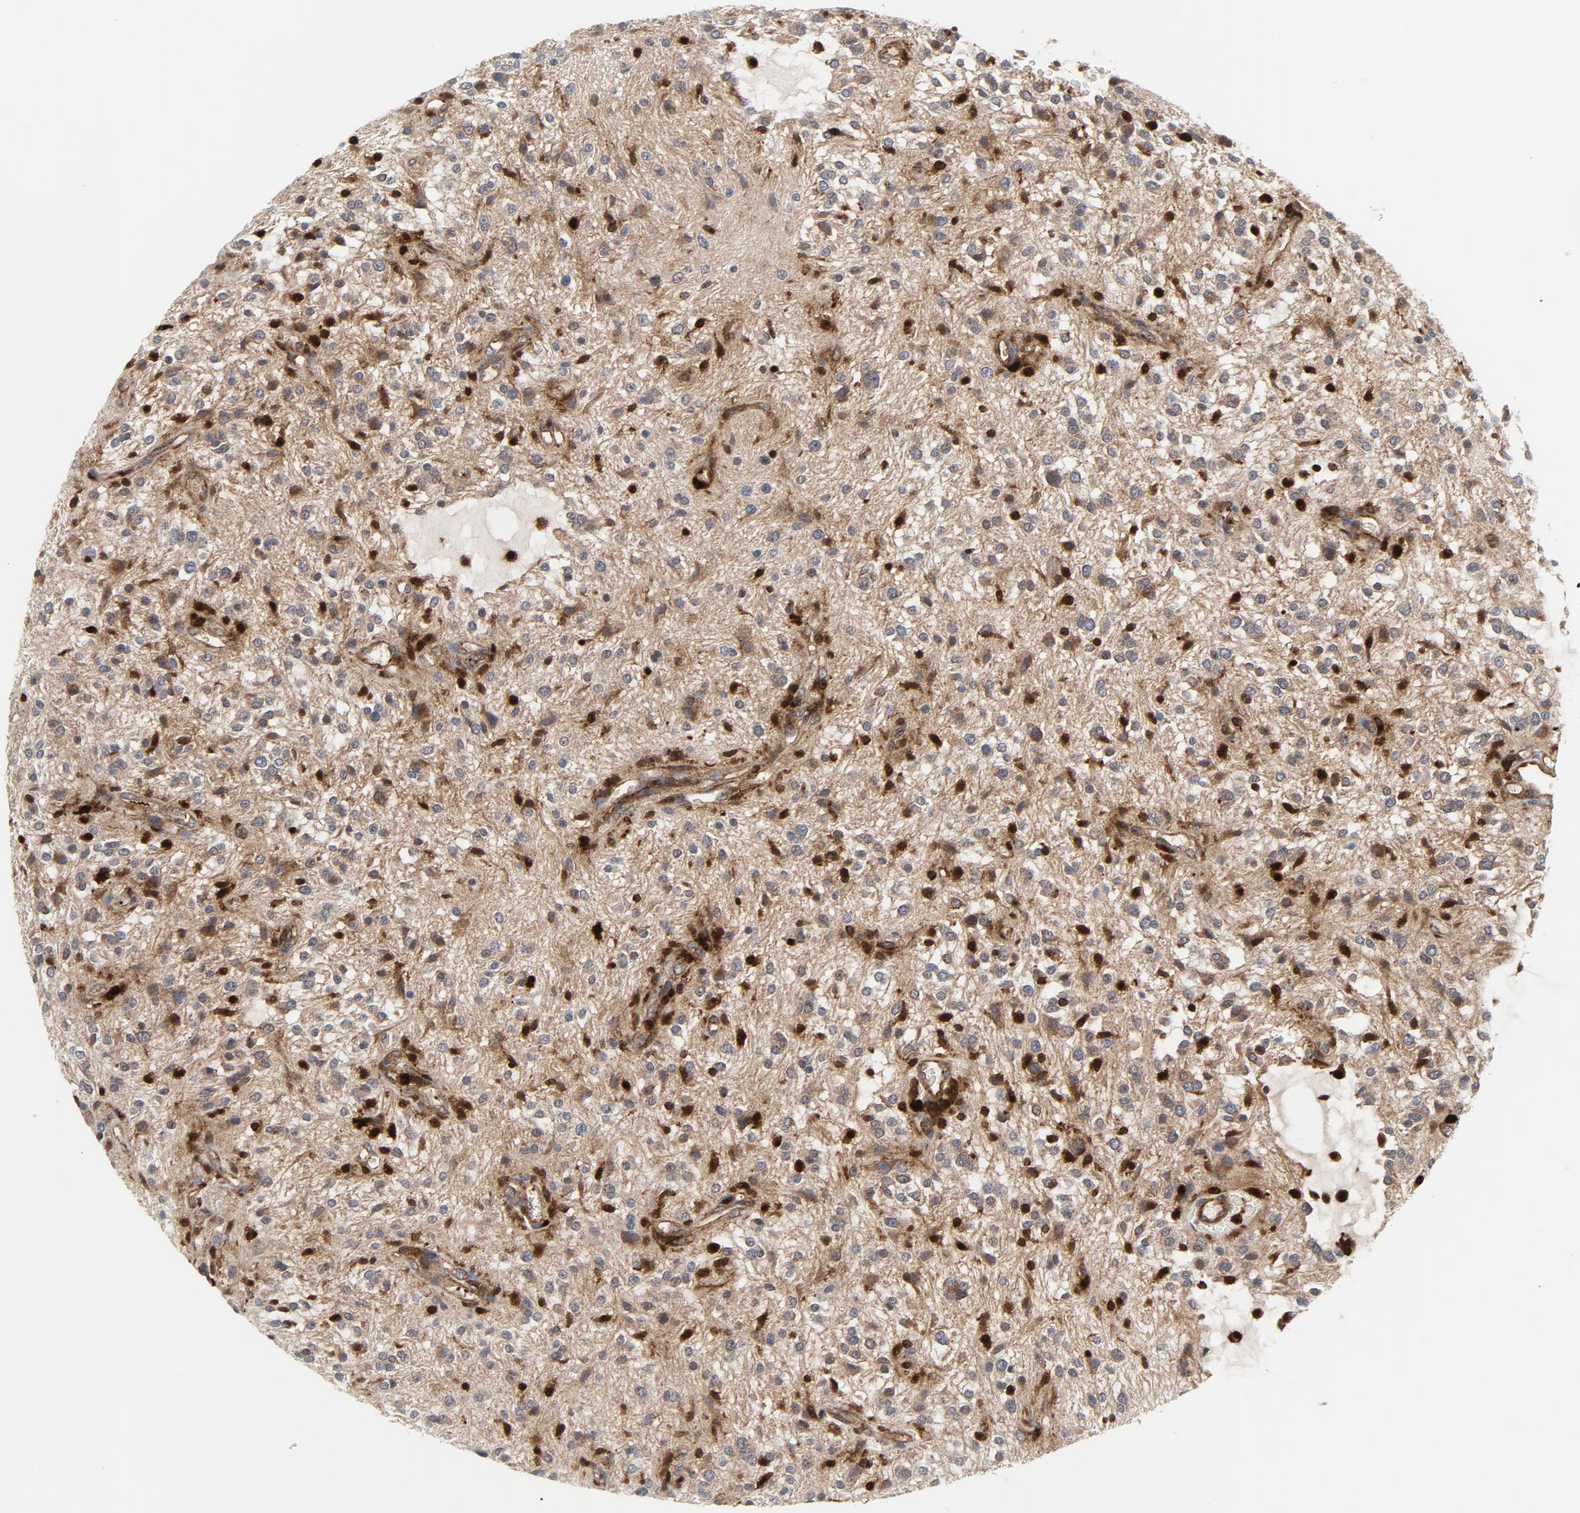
{"staining": {"intensity": "moderate", "quantity": ">75%", "location": "cytoplasmic/membranous"}, "tissue": "glioma", "cell_type": "Tumor cells", "image_type": "cancer", "snomed": [{"axis": "morphology", "description": "Glioma, malignant, NOS"}, {"axis": "topography", "description": "Cerebellum"}], "caption": "Protein analysis of glioma (malignant) tissue reveals moderate cytoplasmic/membranous expression in approximately >75% of tumor cells.", "gene": "YES1", "patient": {"sex": "female", "age": 10}}